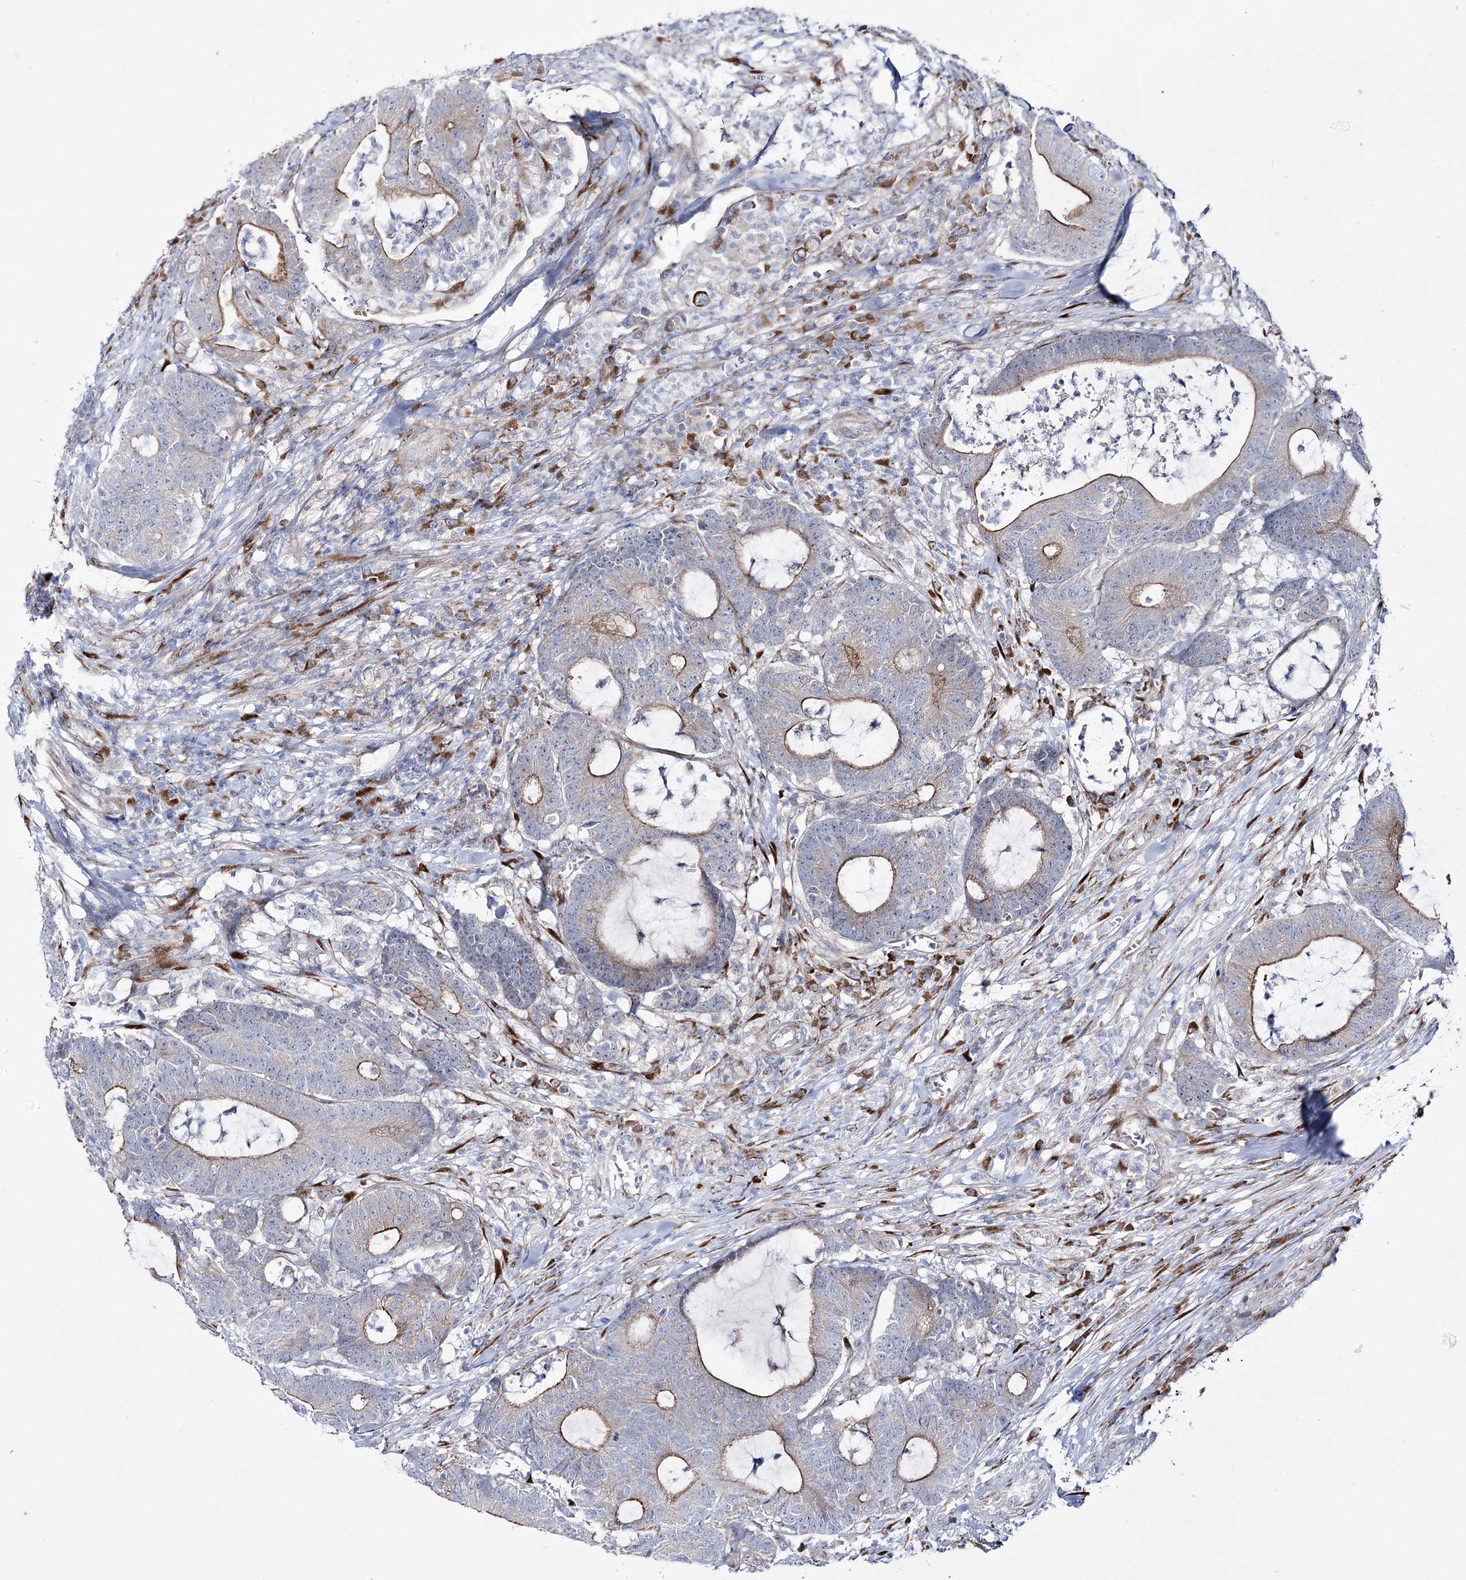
{"staining": {"intensity": "moderate", "quantity": "<25%", "location": "cytoplasmic/membranous"}, "tissue": "colorectal cancer", "cell_type": "Tumor cells", "image_type": "cancer", "snomed": [{"axis": "morphology", "description": "Adenocarcinoma, NOS"}, {"axis": "topography", "description": "Colon"}], "caption": "Immunohistochemical staining of colorectal cancer shows low levels of moderate cytoplasmic/membranous expression in approximately <25% of tumor cells.", "gene": "METTL5", "patient": {"sex": "female", "age": 84}}